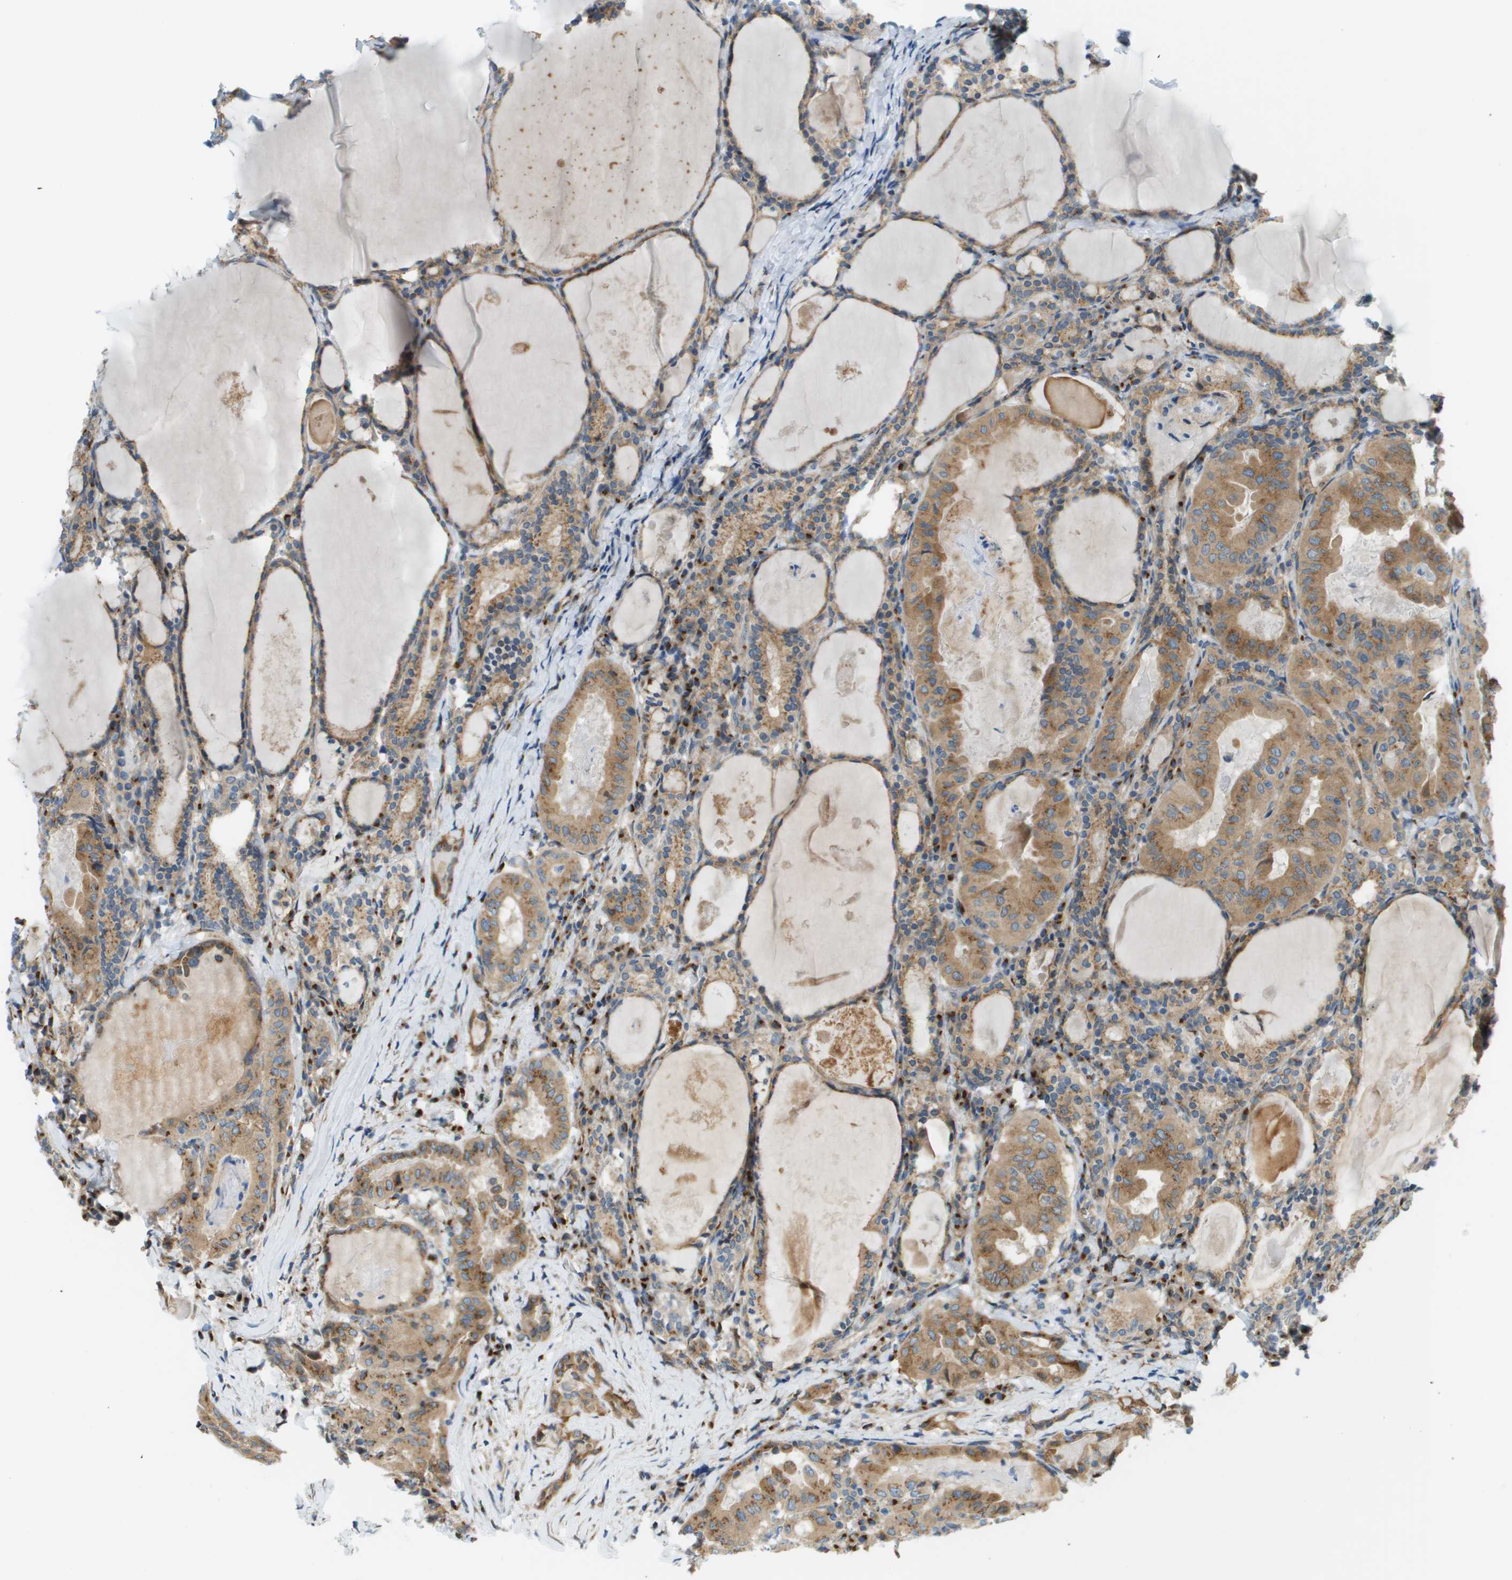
{"staining": {"intensity": "moderate", "quantity": ">75%", "location": "cytoplasmic/membranous"}, "tissue": "thyroid cancer", "cell_type": "Tumor cells", "image_type": "cancer", "snomed": [{"axis": "morphology", "description": "Papillary adenocarcinoma, NOS"}, {"axis": "topography", "description": "Thyroid gland"}], "caption": "A brown stain shows moderate cytoplasmic/membranous expression of a protein in papillary adenocarcinoma (thyroid) tumor cells. (brown staining indicates protein expression, while blue staining denotes nuclei).", "gene": "ACBD3", "patient": {"sex": "female", "age": 42}}